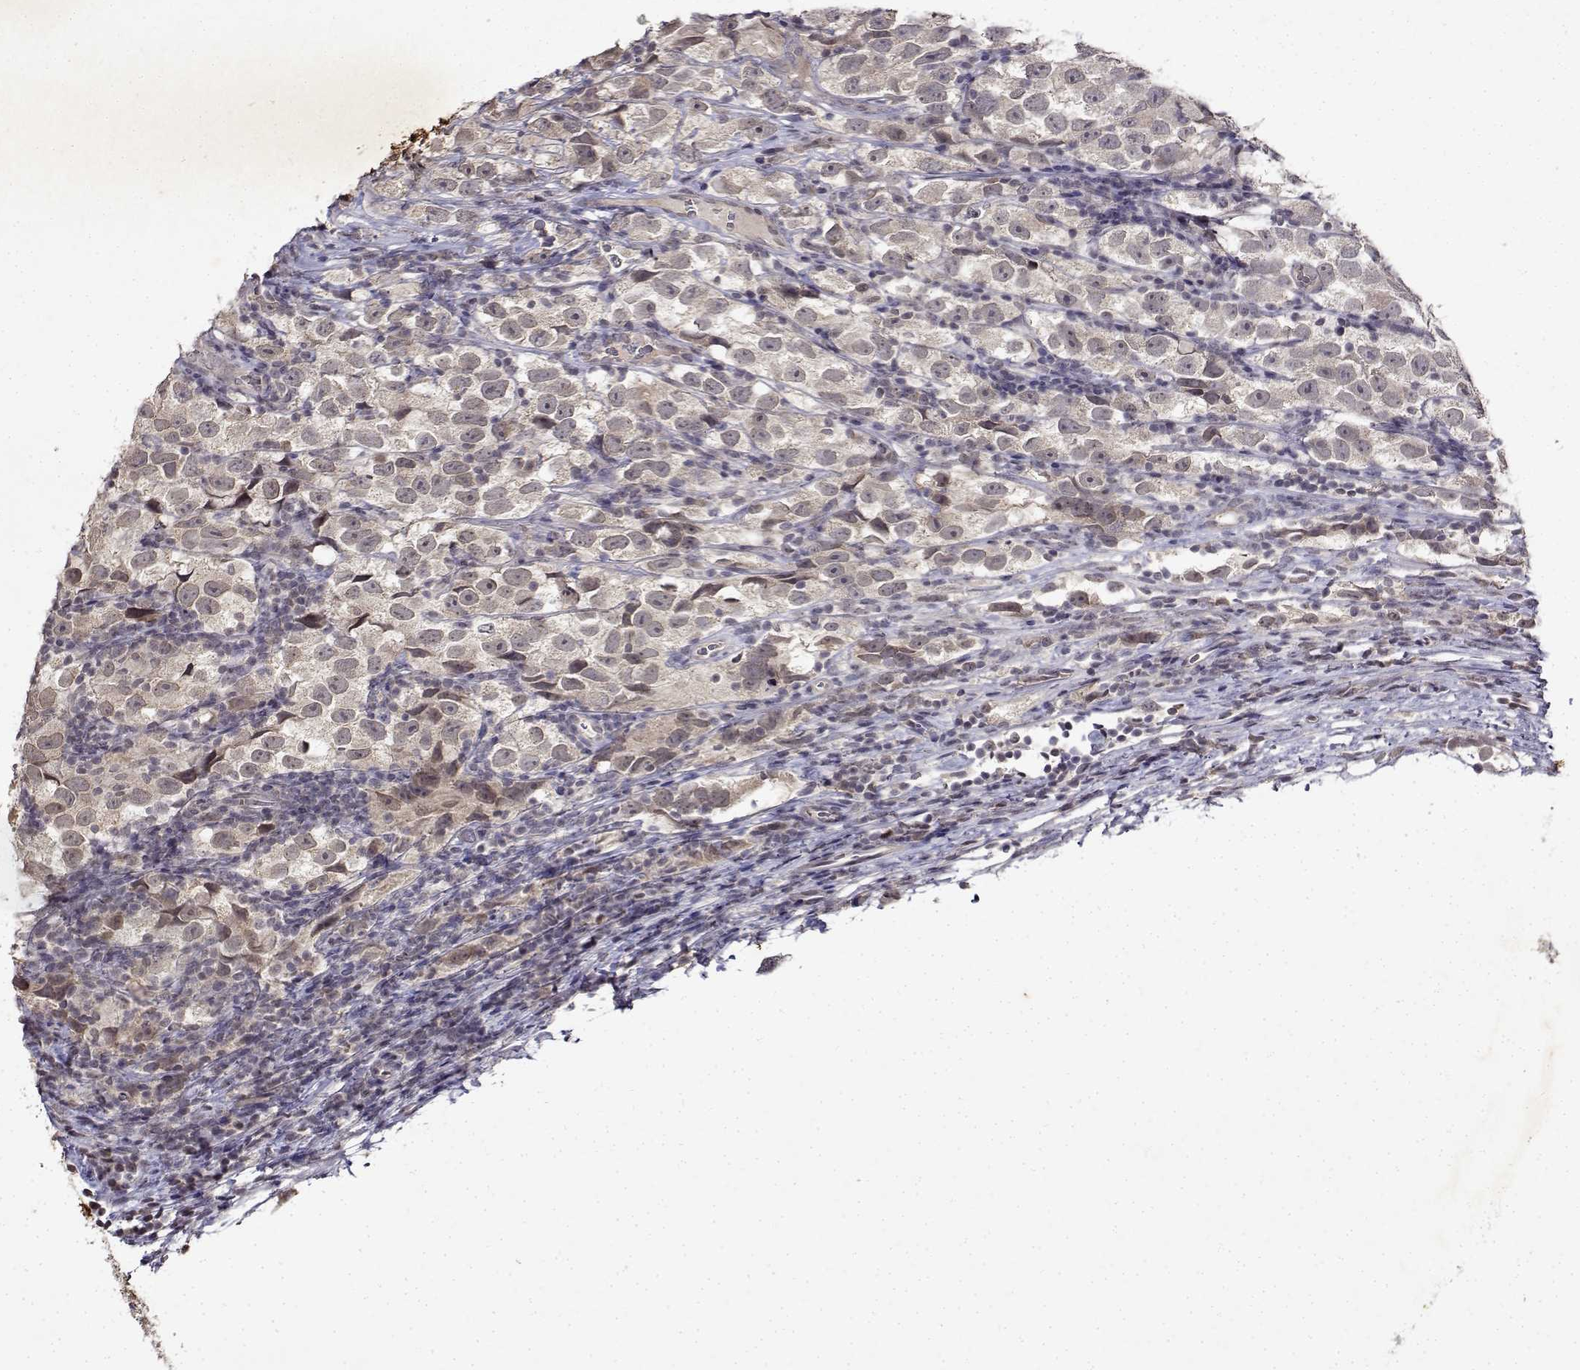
{"staining": {"intensity": "negative", "quantity": "none", "location": "none"}, "tissue": "testis cancer", "cell_type": "Tumor cells", "image_type": "cancer", "snomed": [{"axis": "morphology", "description": "Seminoma, NOS"}, {"axis": "topography", "description": "Testis"}], "caption": "Immunohistochemical staining of human seminoma (testis) displays no significant positivity in tumor cells. Nuclei are stained in blue.", "gene": "BDNF", "patient": {"sex": "male", "age": 26}}